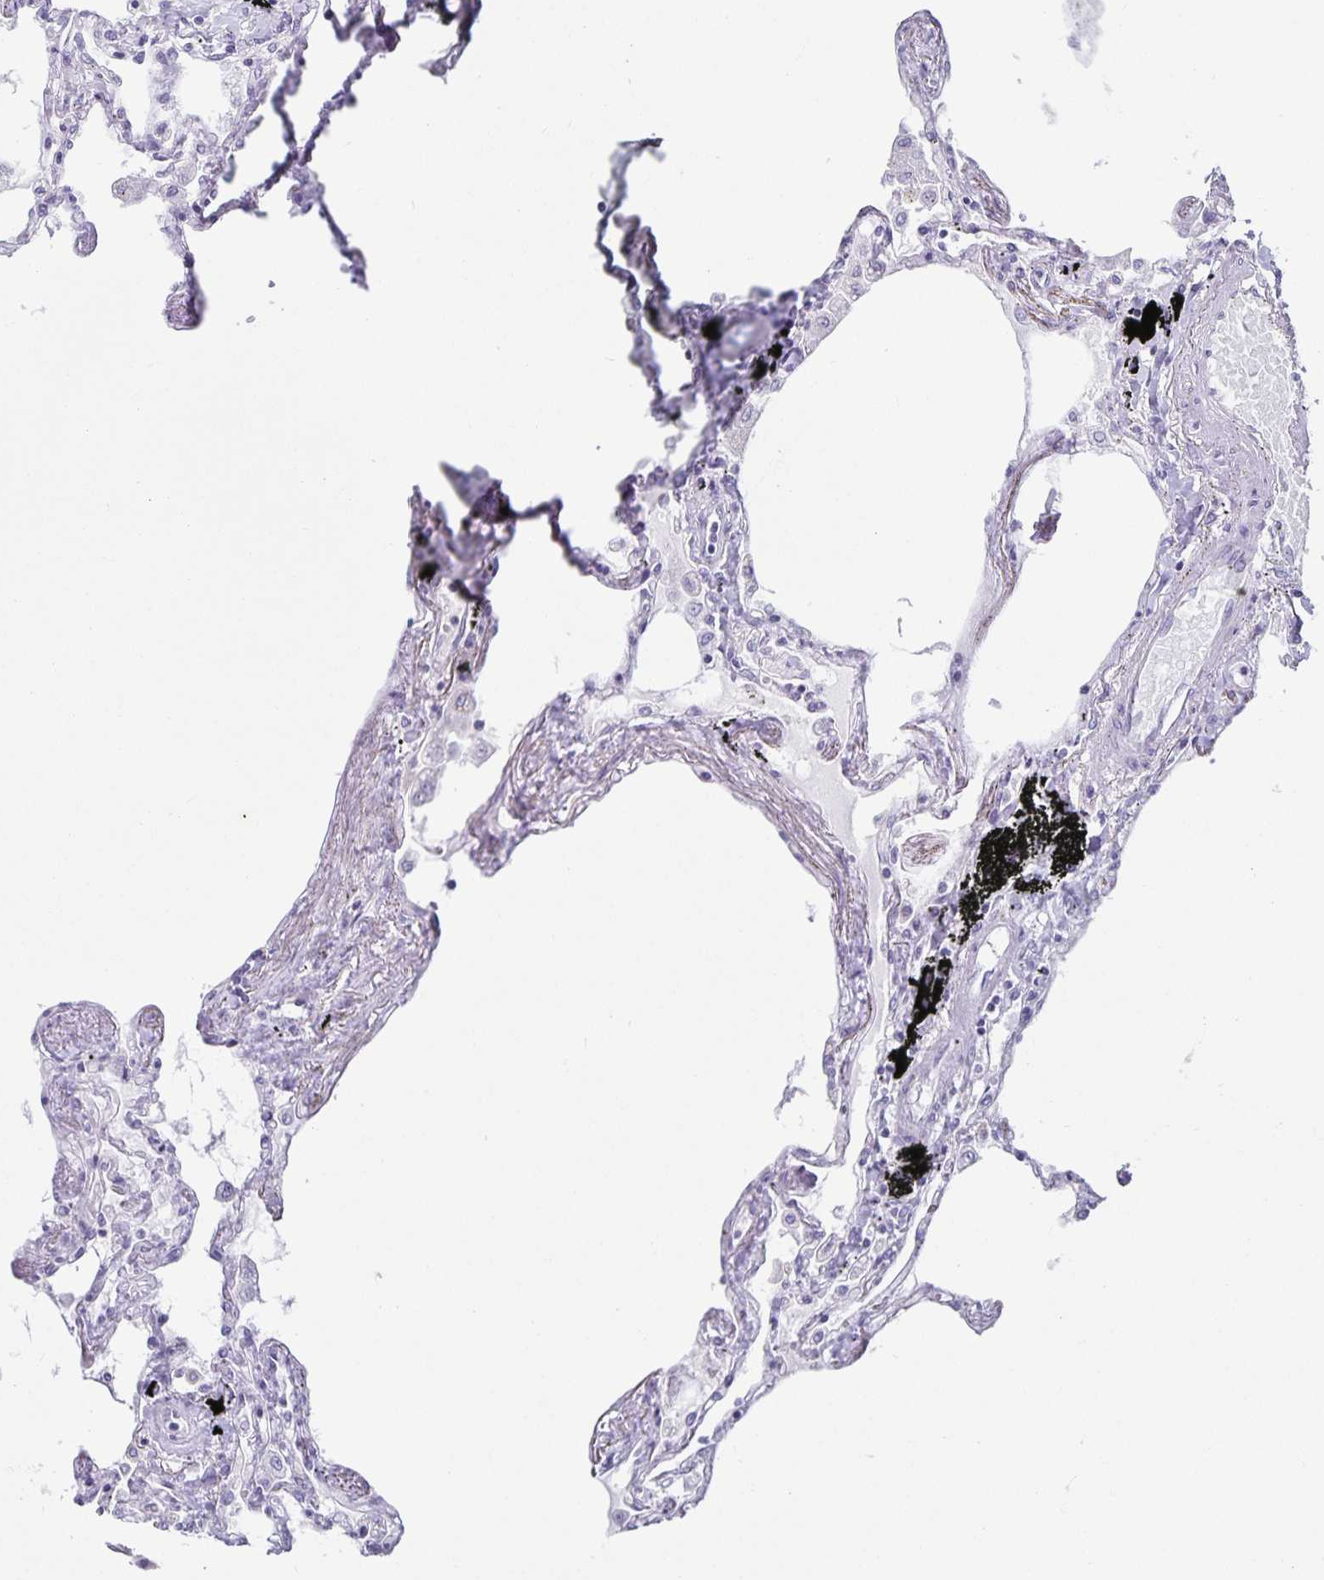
{"staining": {"intensity": "negative", "quantity": "none", "location": "none"}, "tissue": "lung", "cell_type": "Alveolar cells", "image_type": "normal", "snomed": [{"axis": "morphology", "description": "Normal tissue, NOS"}, {"axis": "morphology", "description": "Adenocarcinoma, NOS"}, {"axis": "topography", "description": "Cartilage tissue"}, {"axis": "topography", "description": "Lung"}], "caption": "DAB immunohistochemical staining of normal lung demonstrates no significant staining in alveolar cells.", "gene": "DNAH9", "patient": {"sex": "female", "age": 67}}